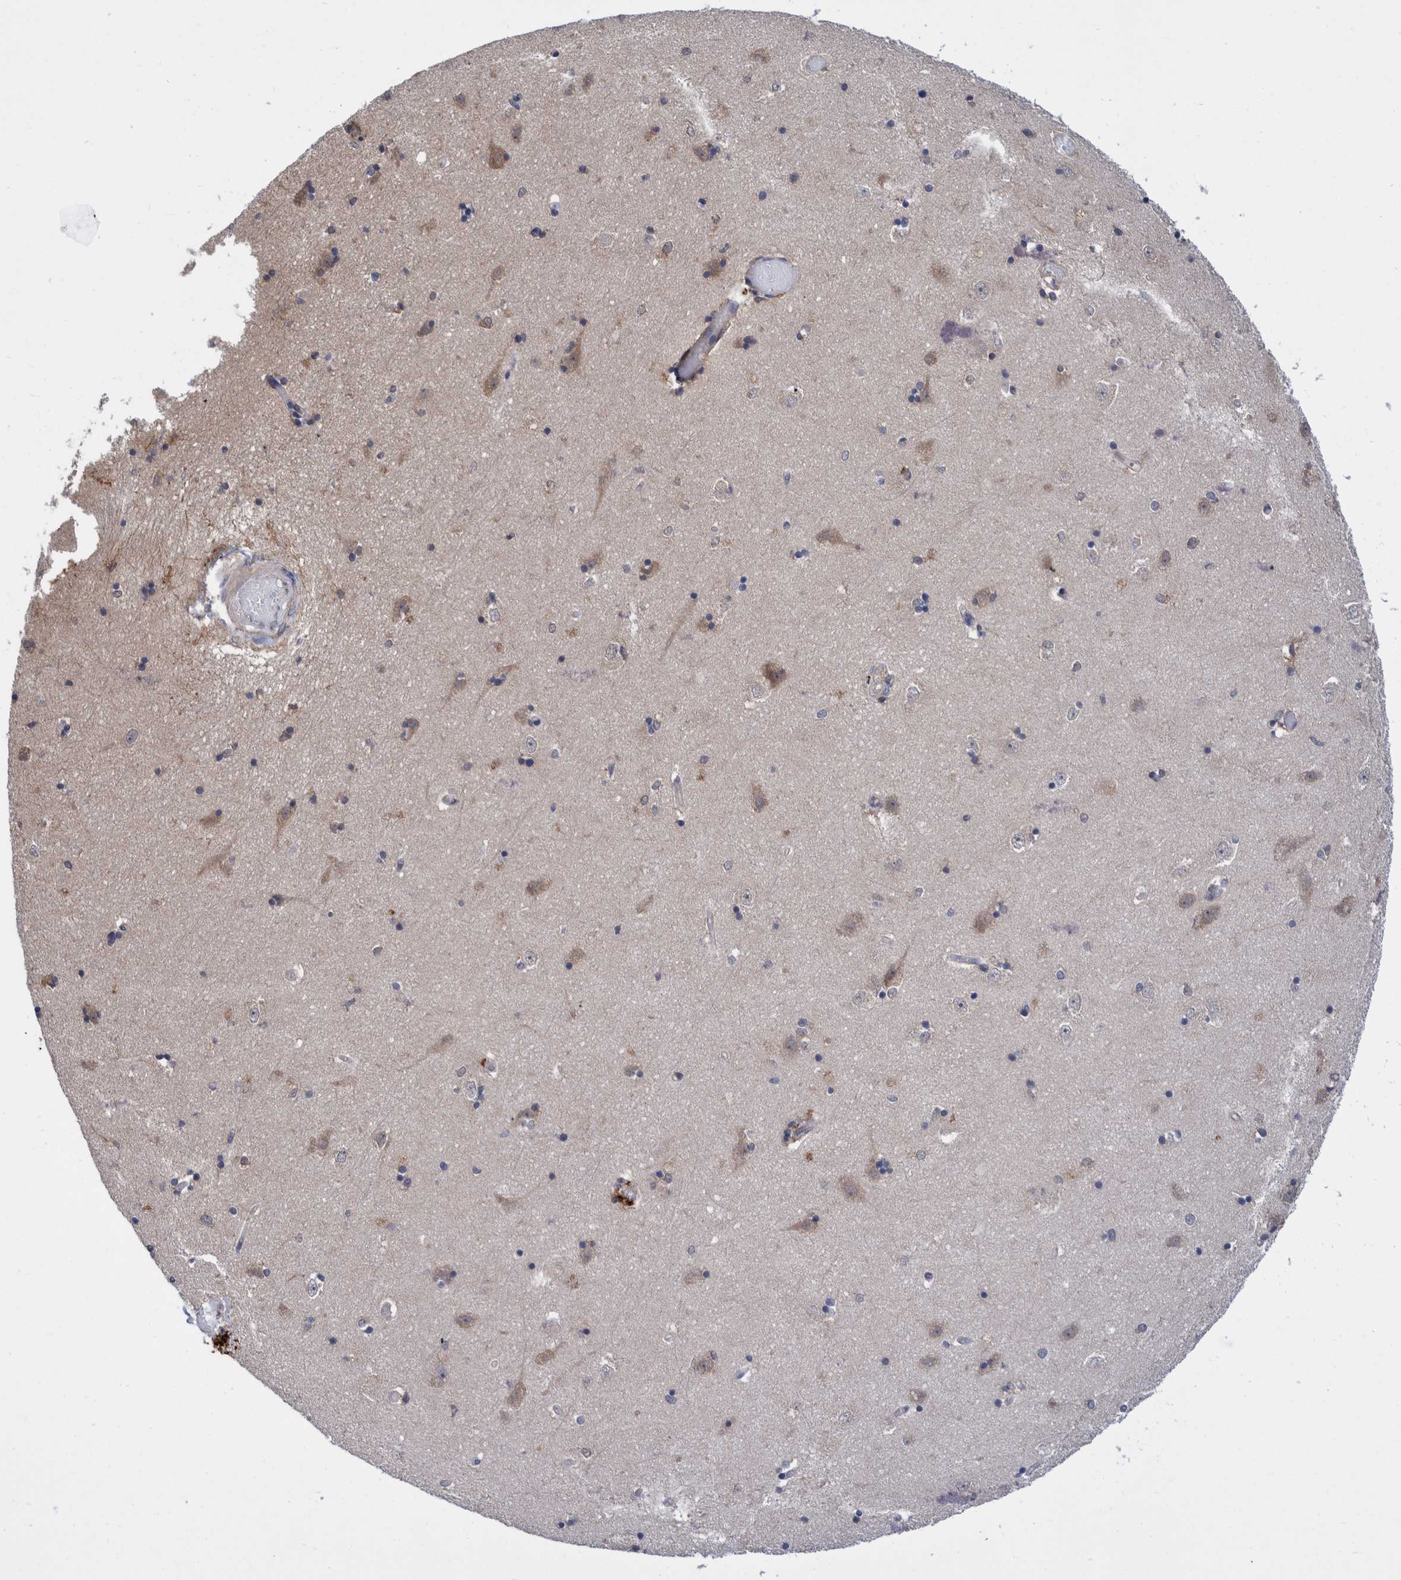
{"staining": {"intensity": "weak", "quantity": "<25%", "location": "cytoplasmic/membranous"}, "tissue": "hippocampus", "cell_type": "Glial cells", "image_type": "normal", "snomed": [{"axis": "morphology", "description": "Normal tissue, NOS"}, {"axis": "topography", "description": "Hippocampus"}], "caption": "A high-resolution photomicrograph shows immunohistochemistry staining of benign hippocampus, which exhibits no significant expression in glial cells.", "gene": "PLPBP", "patient": {"sex": "male", "age": 45}}